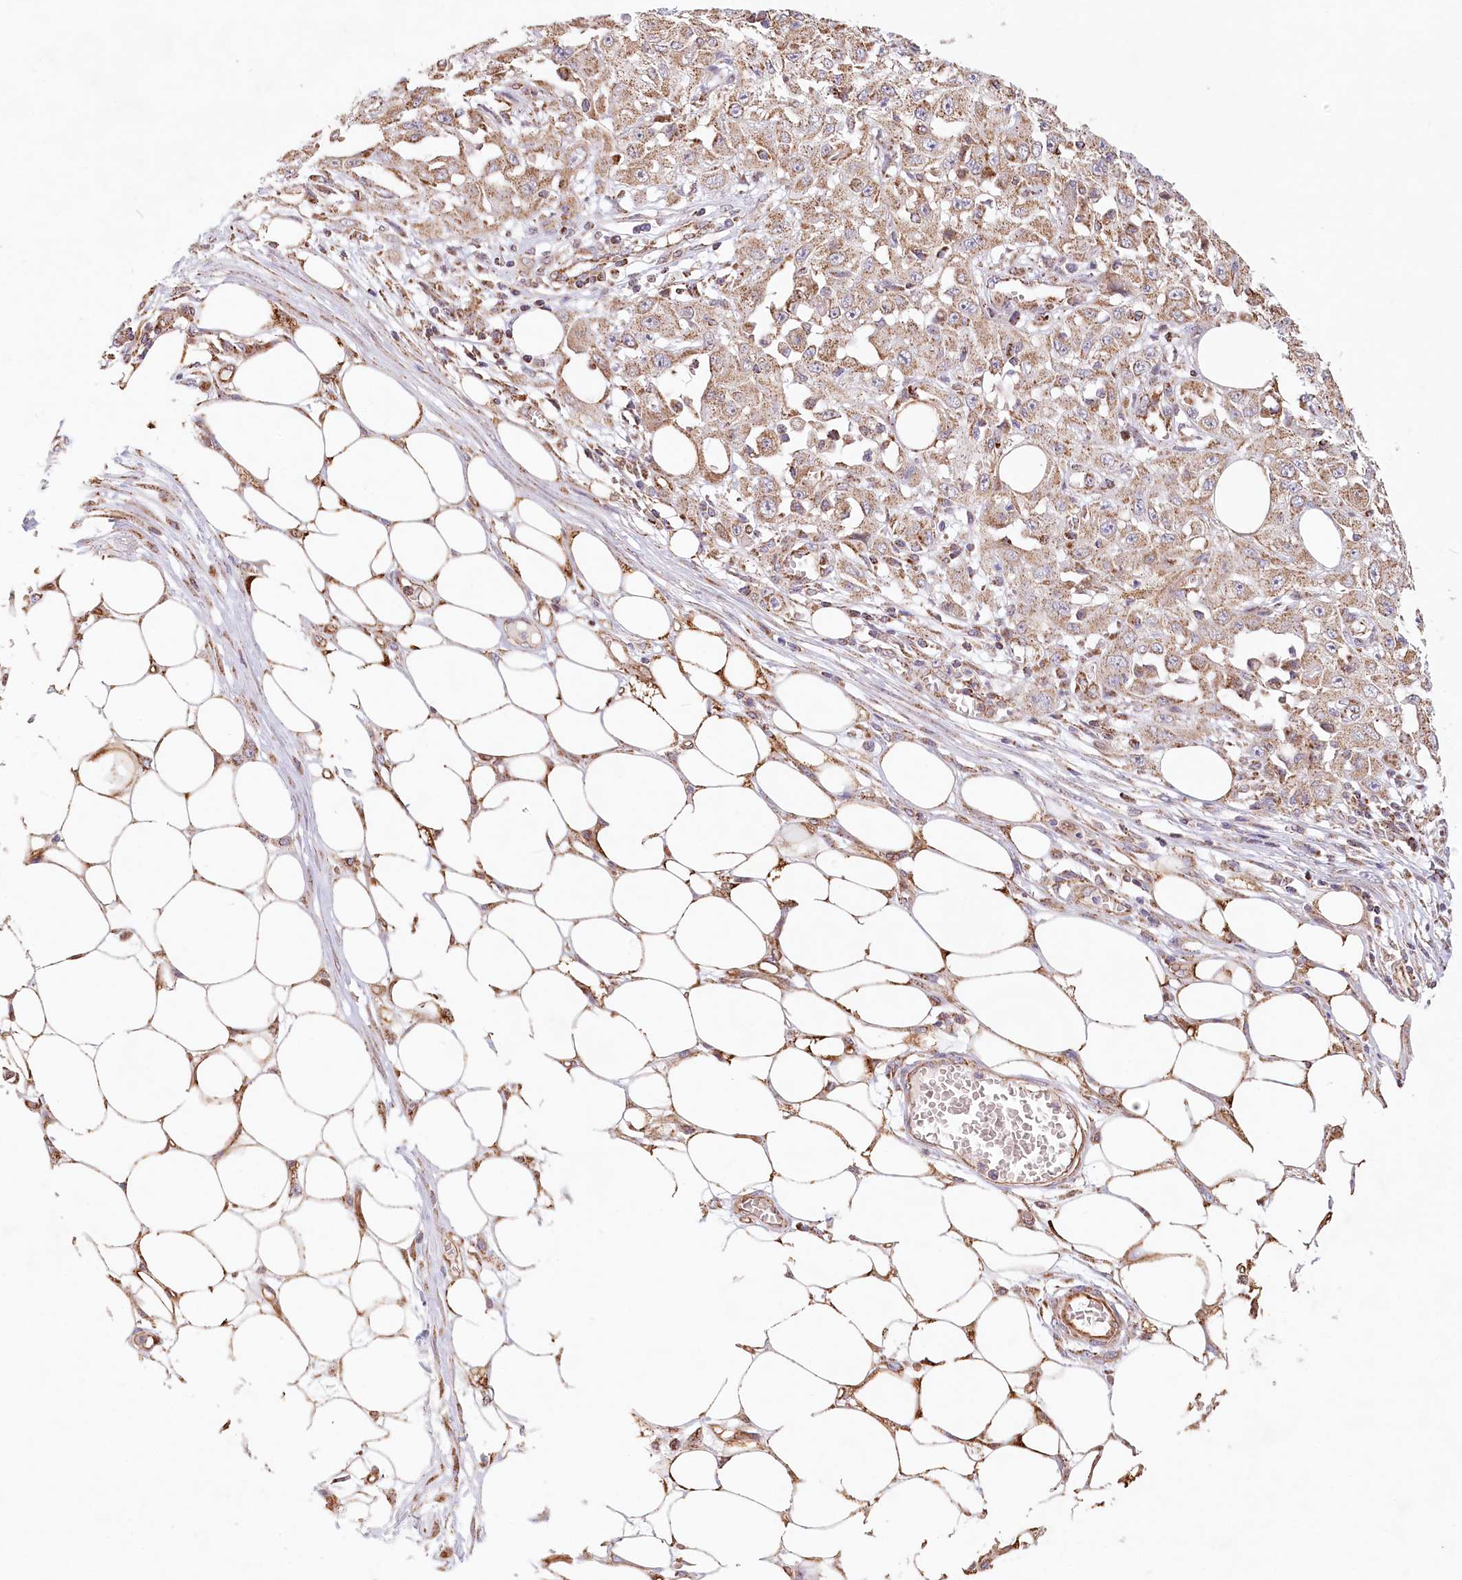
{"staining": {"intensity": "moderate", "quantity": ">75%", "location": "cytoplasmic/membranous"}, "tissue": "skin cancer", "cell_type": "Tumor cells", "image_type": "cancer", "snomed": [{"axis": "morphology", "description": "Squamous cell carcinoma, NOS"}, {"axis": "morphology", "description": "Squamous cell carcinoma, metastatic, NOS"}, {"axis": "topography", "description": "Skin"}, {"axis": "topography", "description": "Lymph node"}], "caption": "Protein staining demonstrates moderate cytoplasmic/membranous staining in about >75% of tumor cells in skin squamous cell carcinoma. Immunohistochemistry (ihc) stains the protein of interest in brown and the nuclei are stained blue.", "gene": "UMPS", "patient": {"sex": "male", "age": 75}}